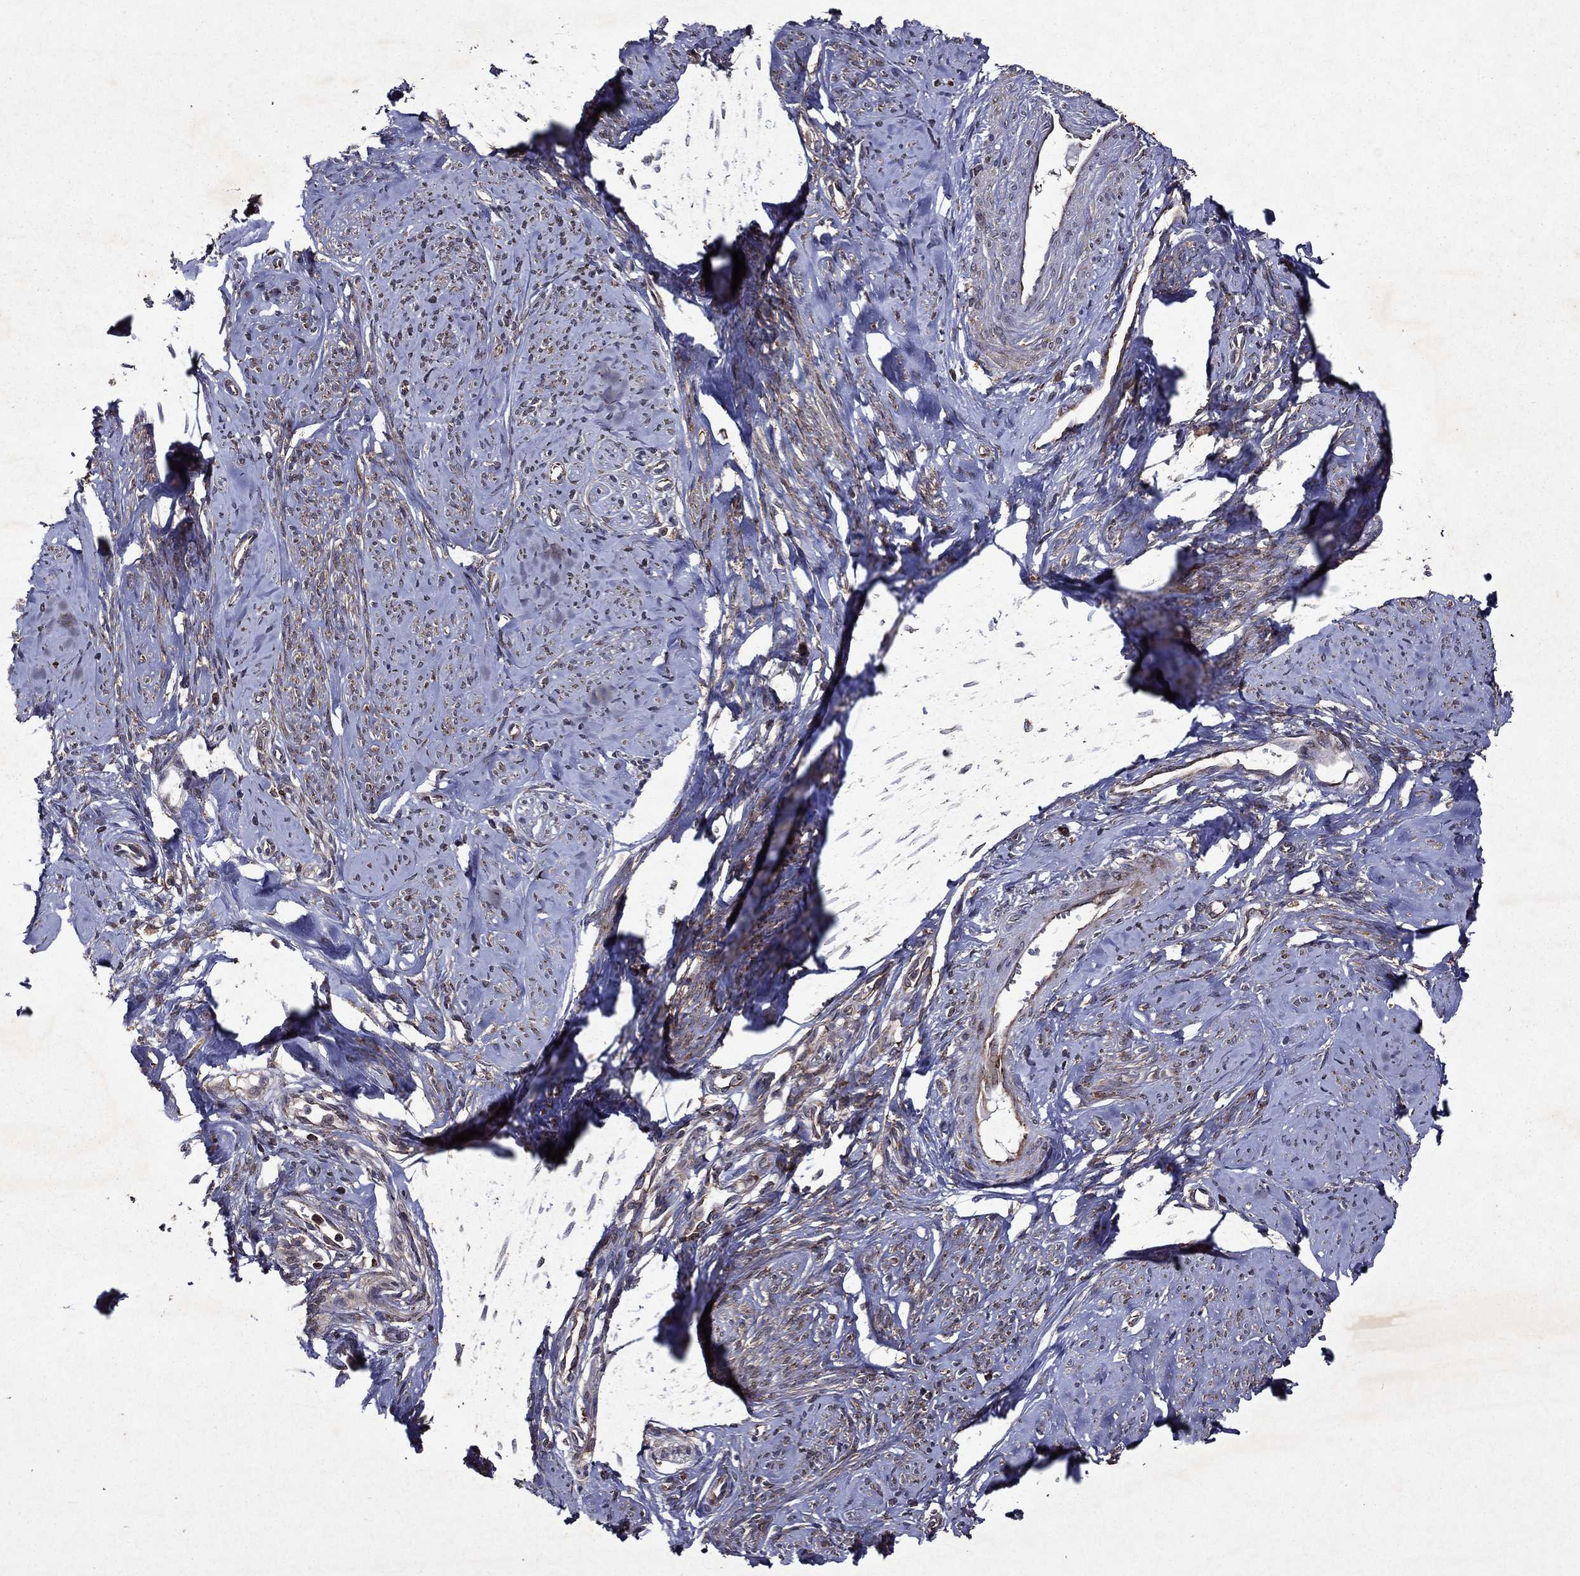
{"staining": {"intensity": "weak", "quantity": "<25%", "location": "cytoplasmic/membranous"}, "tissue": "smooth muscle", "cell_type": "Smooth muscle cells", "image_type": "normal", "snomed": [{"axis": "morphology", "description": "Normal tissue, NOS"}, {"axis": "topography", "description": "Smooth muscle"}], "caption": "Immunohistochemical staining of unremarkable smooth muscle shows no significant expression in smooth muscle cells. The staining is performed using DAB brown chromogen with nuclei counter-stained in using hematoxylin.", "gene": "EIF2B4", "patient": {"sex": "female", "age": 48}}